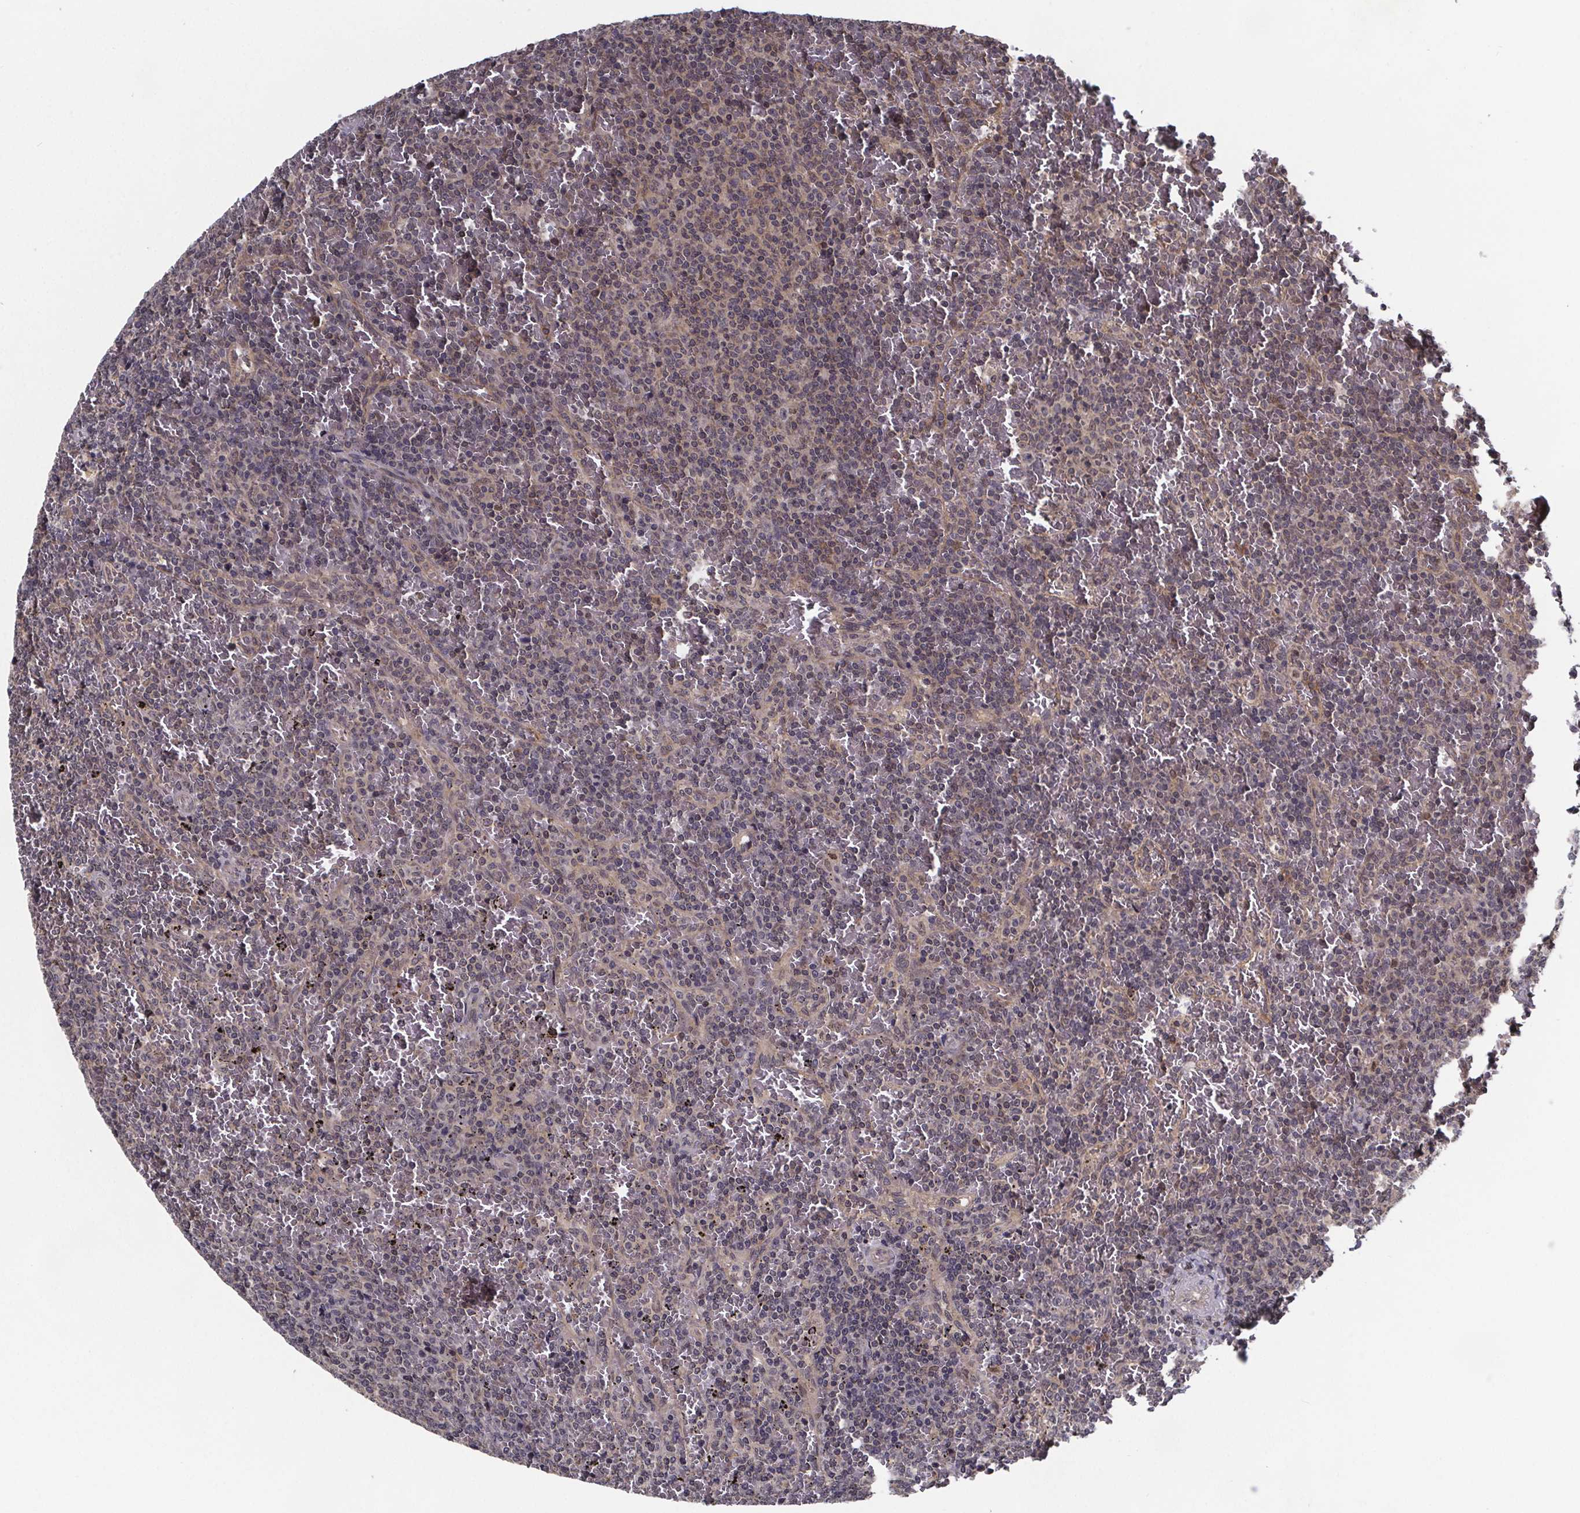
{"staining": {"intensity": "weak", "quantity": "<25%", "location": "cytoplasmic/membranous"}, "tissue": "lymphoma", "cell_type": "Tumor cells", "image_type": "cancer", "snomed": [{"axis": "morphology", "description": "Malignant lymphoma, non-Hodgkin's type, Low grade"}, {"axis": "topography", "description": "Spleen"}], "caption": "IHC histopathology image of neoplastic tissue: human lymphoma stained with DAB reveals no significant protein positivity in tumor cells.", "gene": "FN3KRP", "patient": {"sex": "female", "age": 77}}